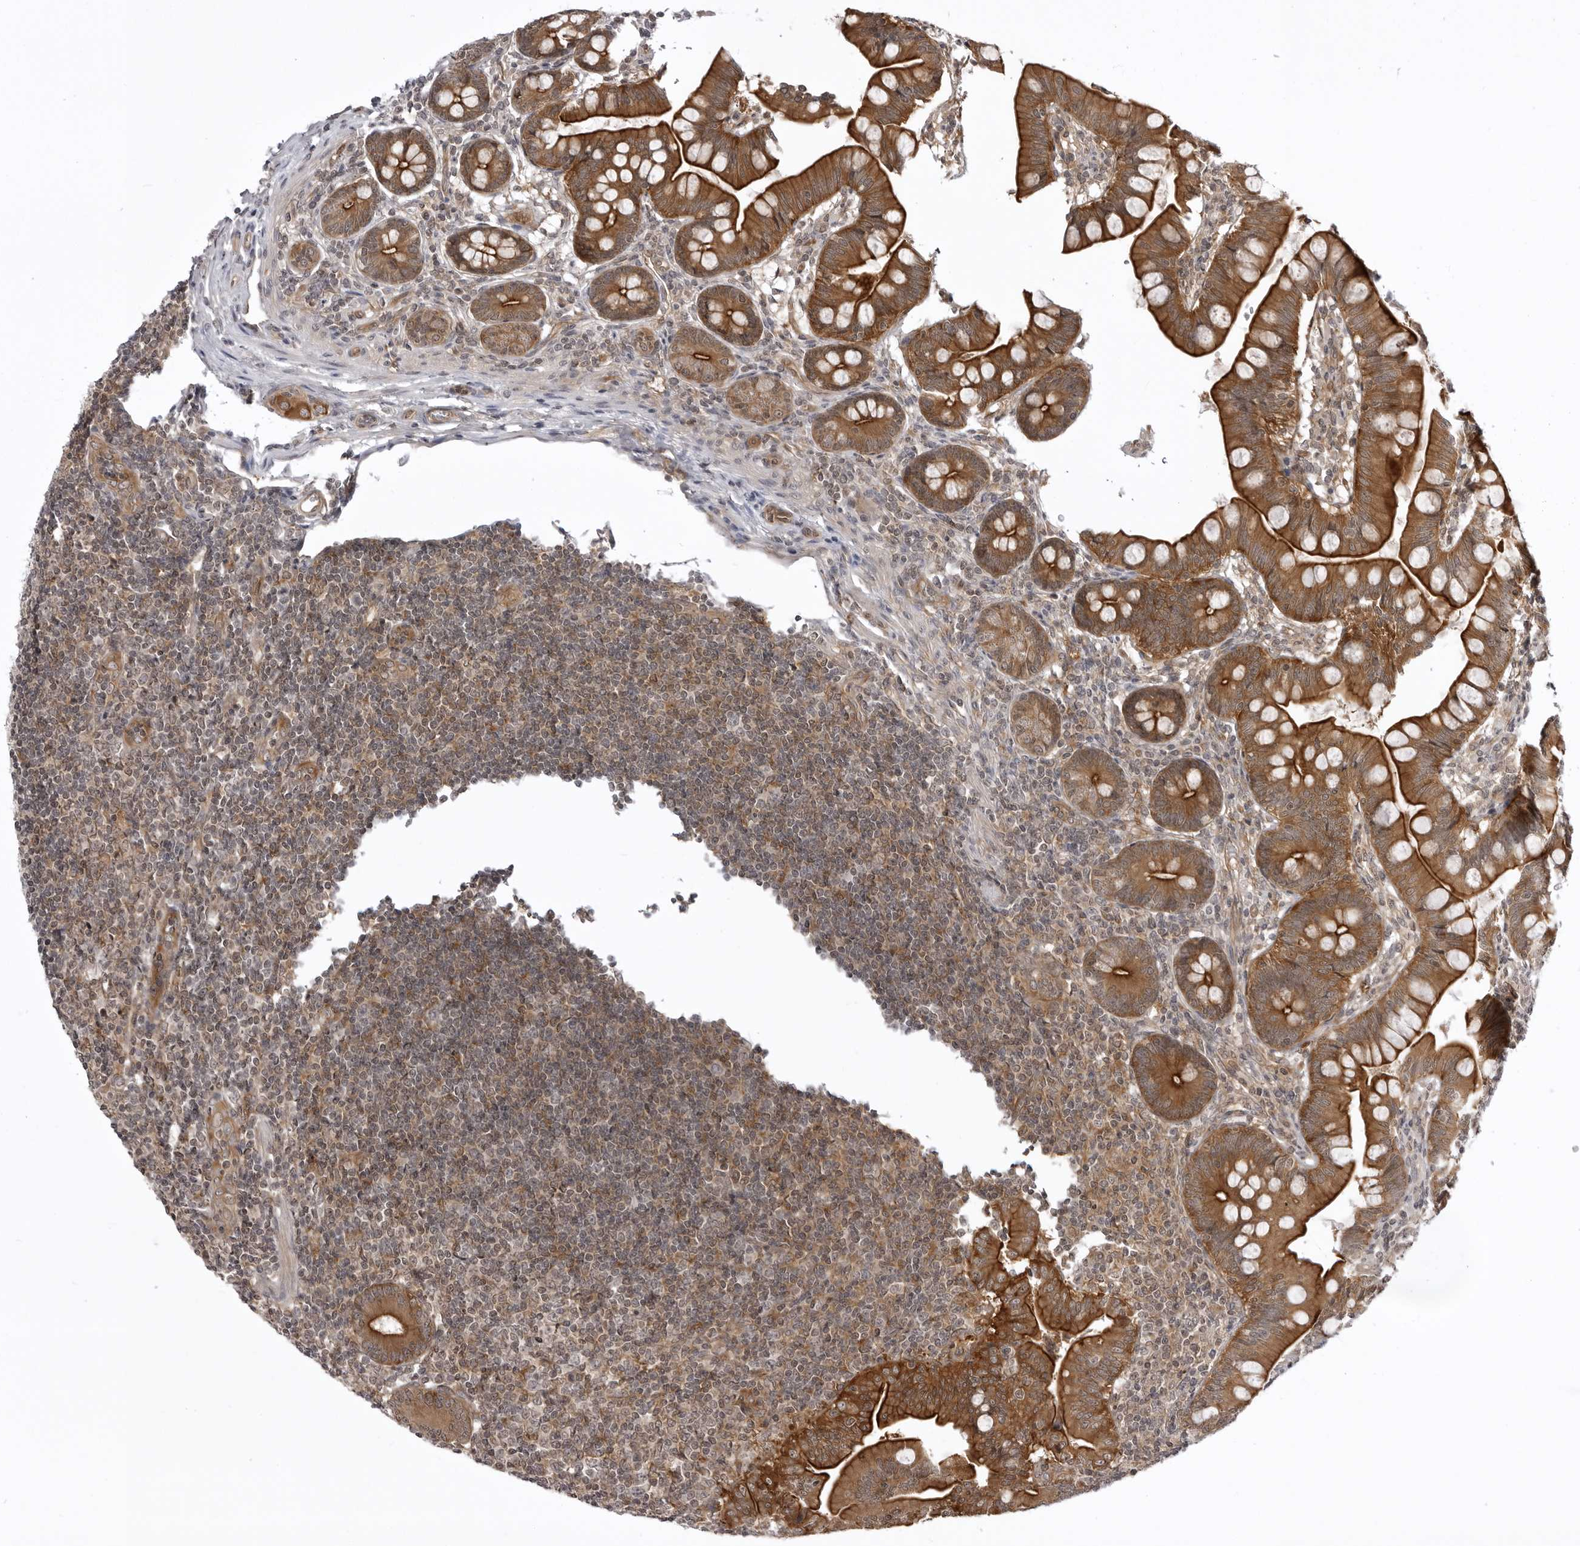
{"staining": {"intensity": "strong", "quantity": ">75%", "location": "cytoplasmic/membranous"}, "tissue": "small intestine", "cell_type": "Glandular cells", "image_type": "normal", "snomed": [{"axis": "morphology", "description": "Normal tissue, NOS"}, {"axis": "topography", "description": "Small intestine"}], "caption": "Small intestine stained with a brown dye reveals strong cytoplasmic/membranous positive expression in approximately >75% of glandular cells.", "gene": "USP43", "patient": {"sex": "male", "age": 7}}